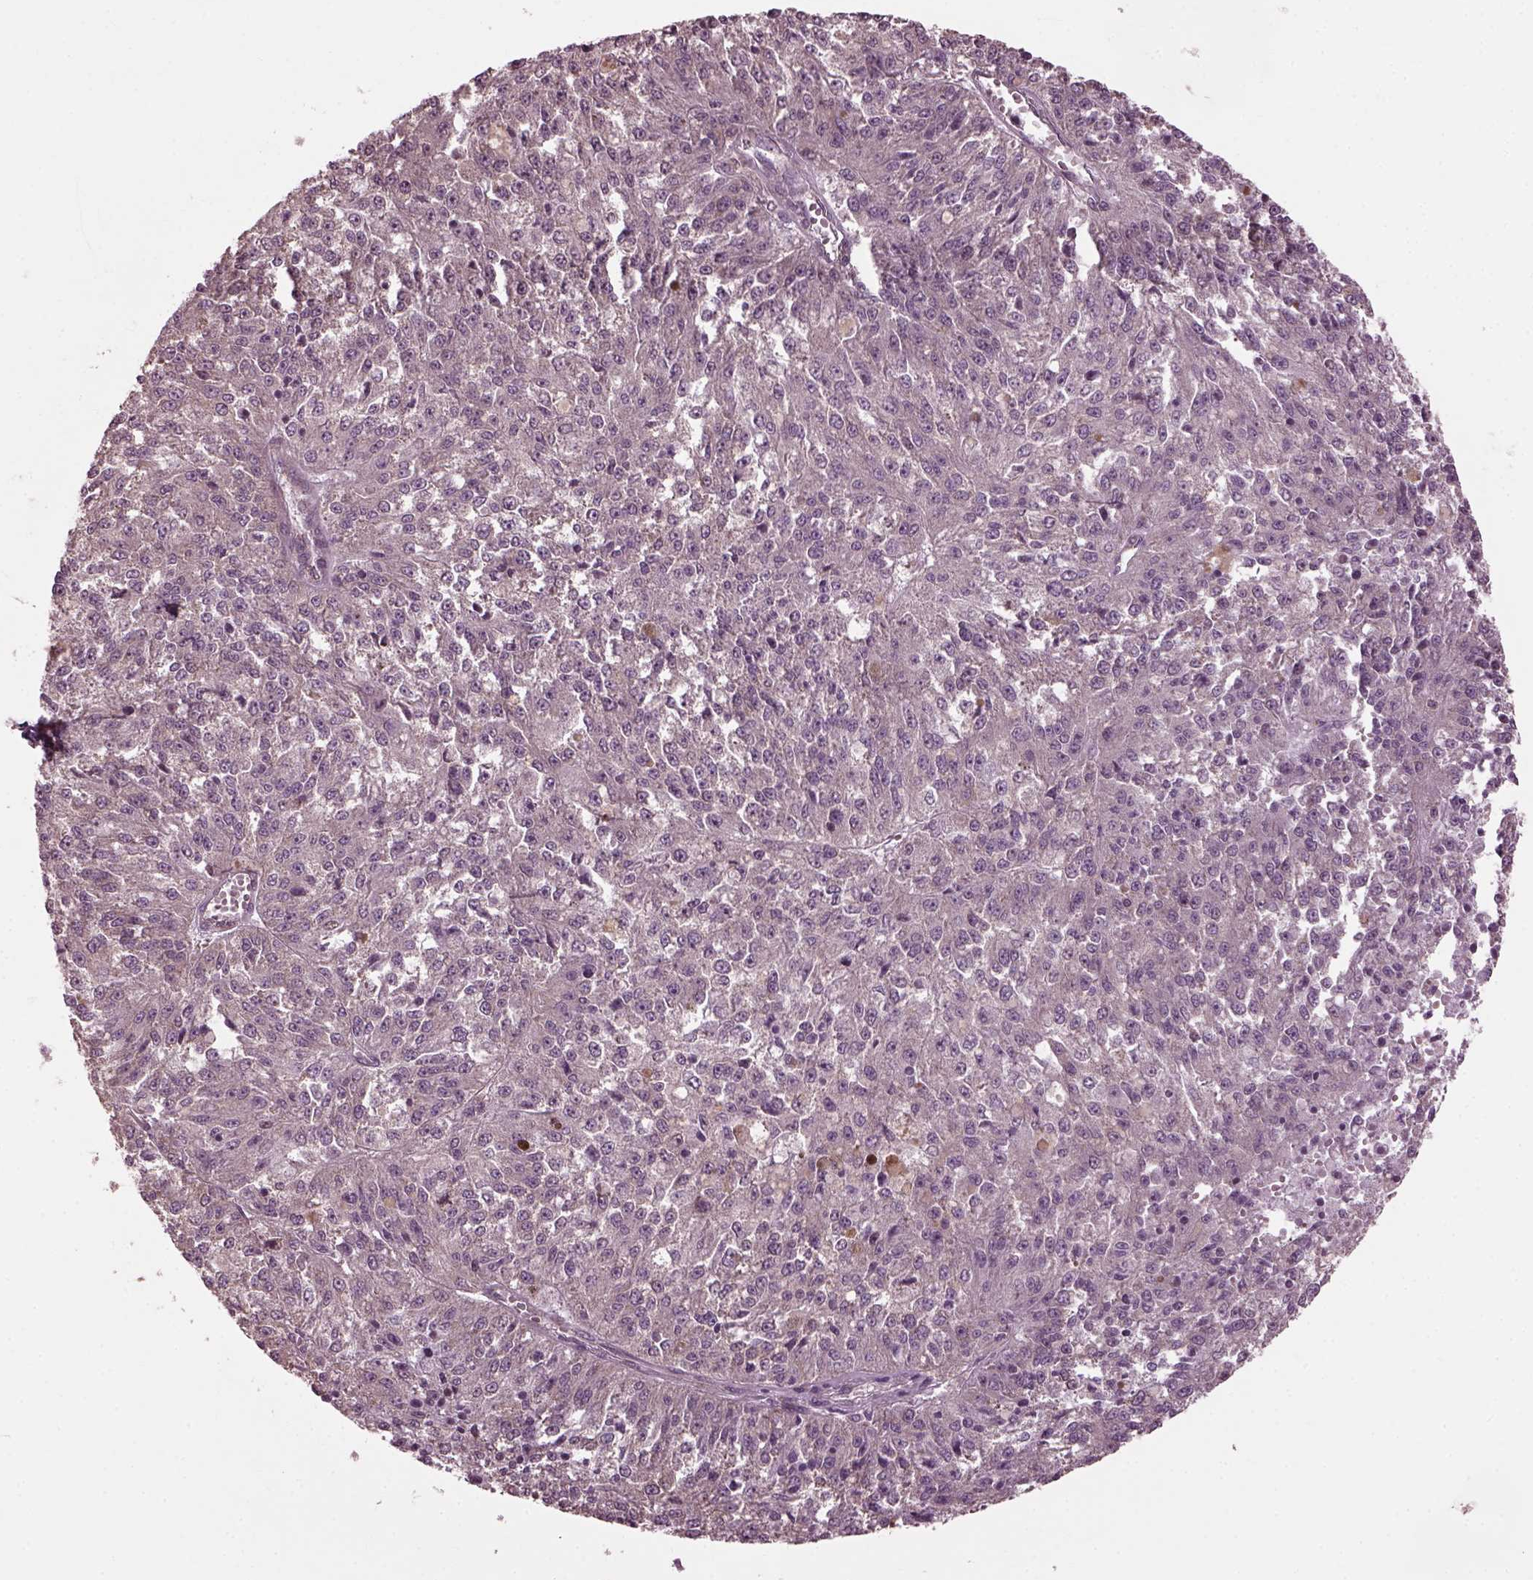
{"staining": {"intensity": "negative", "quantity": "none", "location": "none"}, "tissue": "melanoma", "cell_type": "Tumor cells", "image_type": "cancer", "snomed": [{"axis": "morphology", "description": "Malignant melanoma, Metastatic site"}, {"axis": "topography", "description": "Lymph node"}], "caption": "Tumor cells show no significant staining in melanoma.", "gene": "CABP5", "patient": {"sex": "female", "age": 64}}